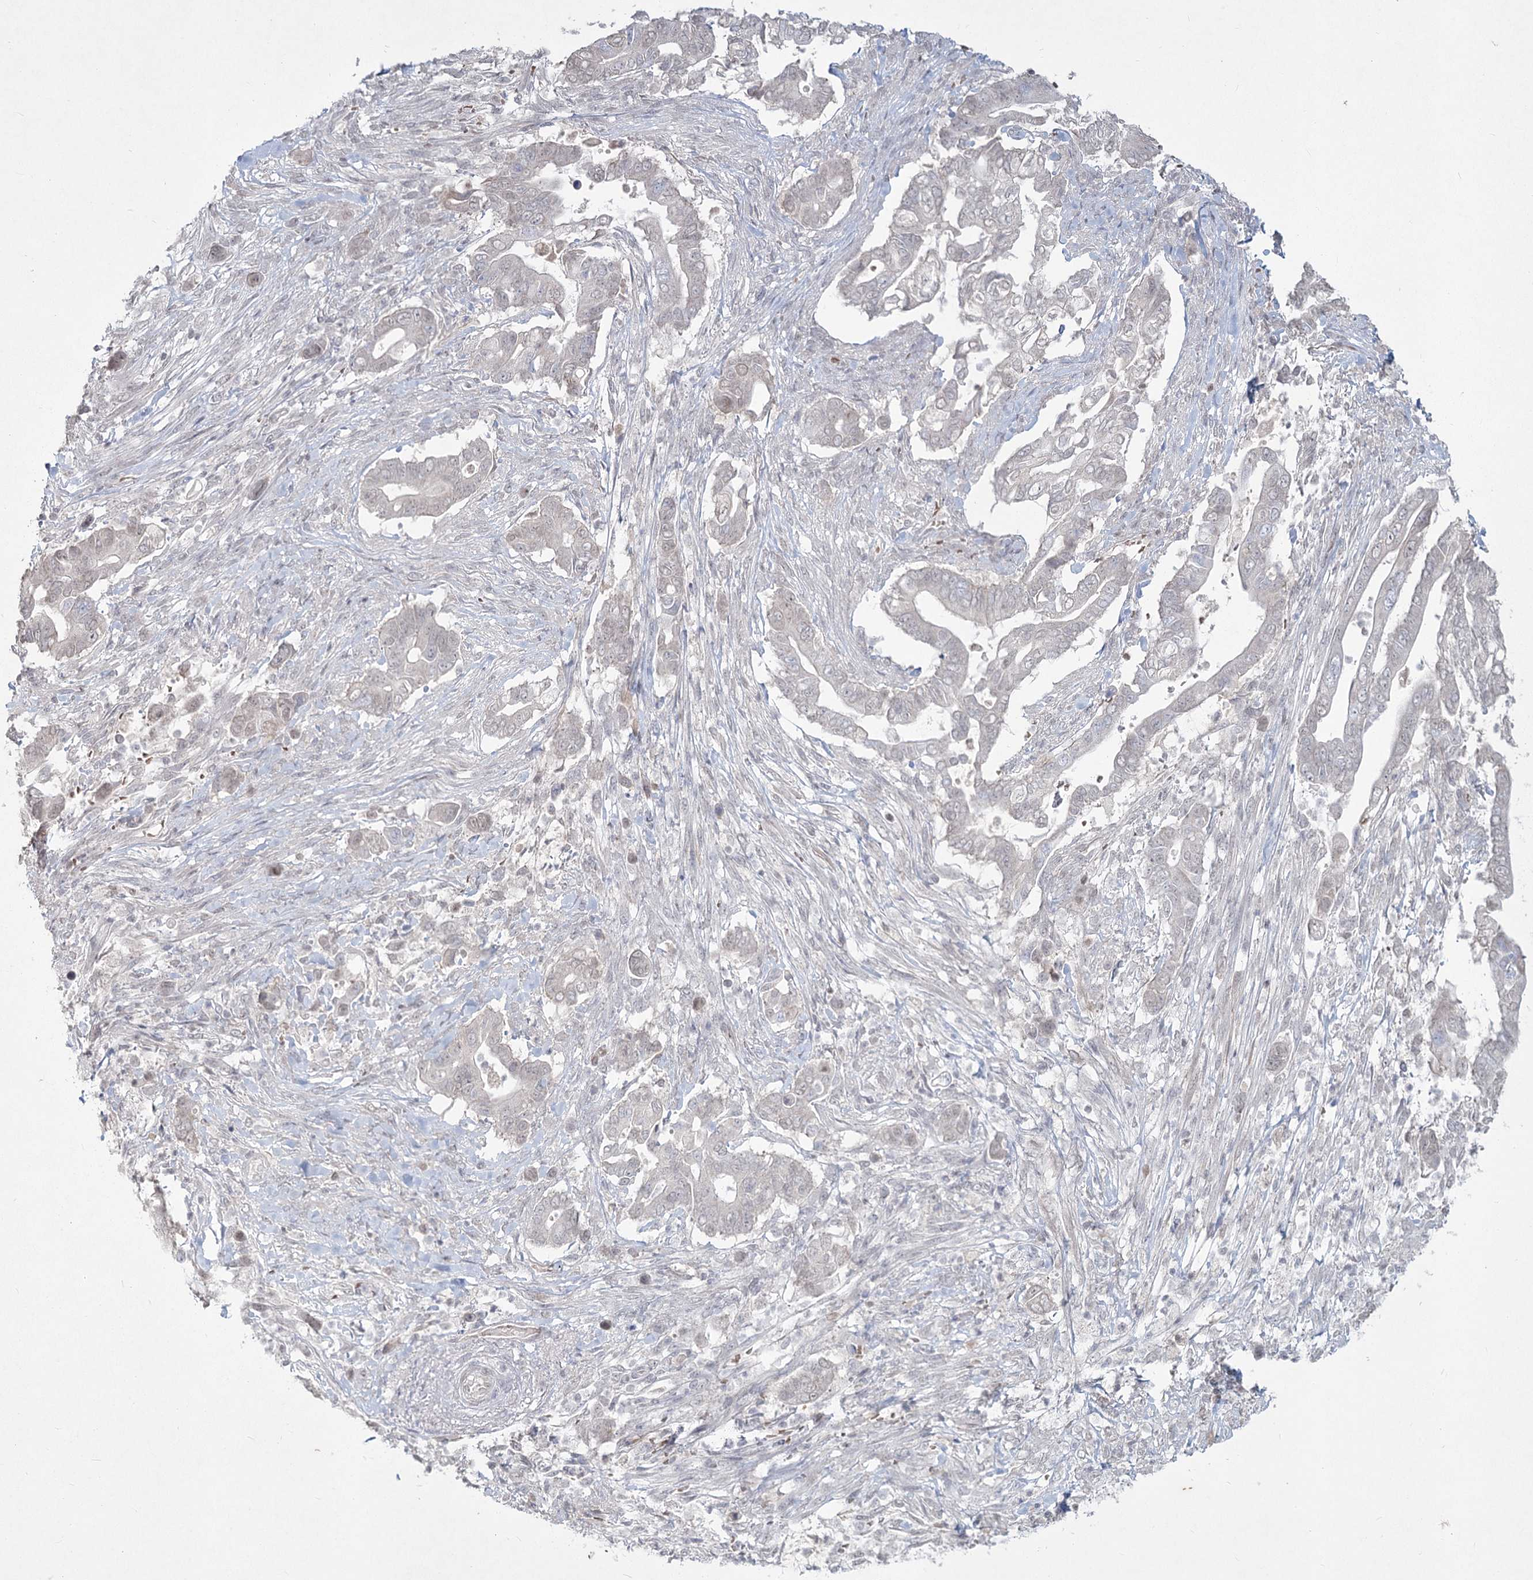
{"staining": {"intensity": "negative", "quantity": "none", "location": "none"}, "tissue": "pancreatic cancer", "cell_type": "Tumor cells", "image_type": "cancer", "snomed": [{"axis": "morphology", "description": "Adenocarcinoma, NOS"}, {"axis": "topography", "description": "Pancreas"}], "caption": "This is an IHC image of human pancreatic adenocarcinoma. There is no positivity in tumor cells.", "gene": "LY6G5C", "patient": {"sex": "male", "age": 68}}